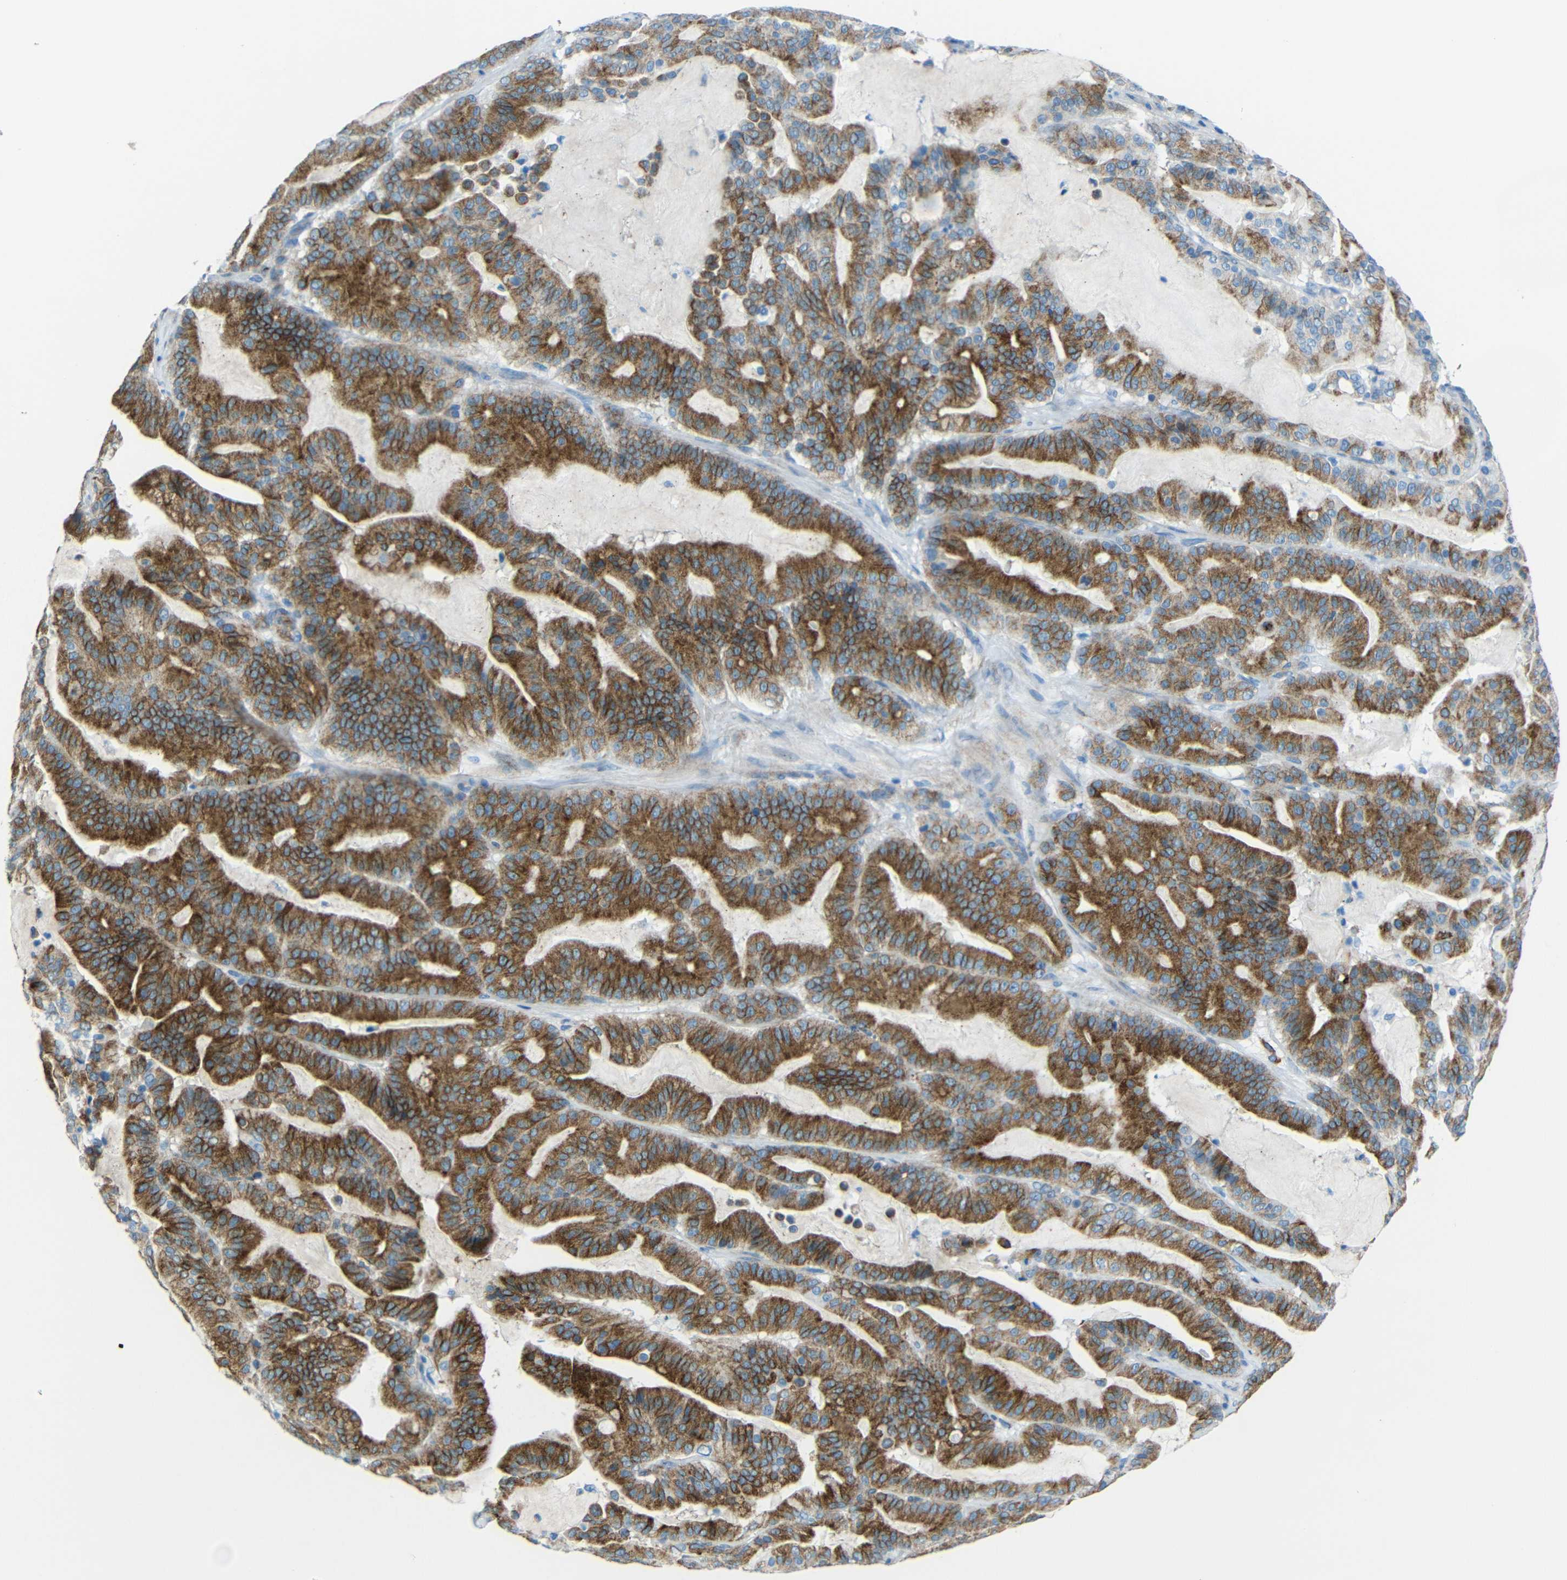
{"staining": {"intensity": "strong", "quantity": ">75%", "location": "cytoplasmic/membranous"}, "tissue": "pancreatic cancer", "cell_type": "Tumor cells", "image_type": "cancer", "snomed": [{"axis": "morphology", "description": "Adenocarcinoma, NOS"}, {"axis": "topography", "description": "Pancreas"}], "caption": "A brown stain shows strong cytoplasmic/membranous positivity of a protein in human pancreatic cancer (adenocarcinoma) tumor cells.", "gene": "TUBB4B", "patient": {"sex": "male", "age": 63}}